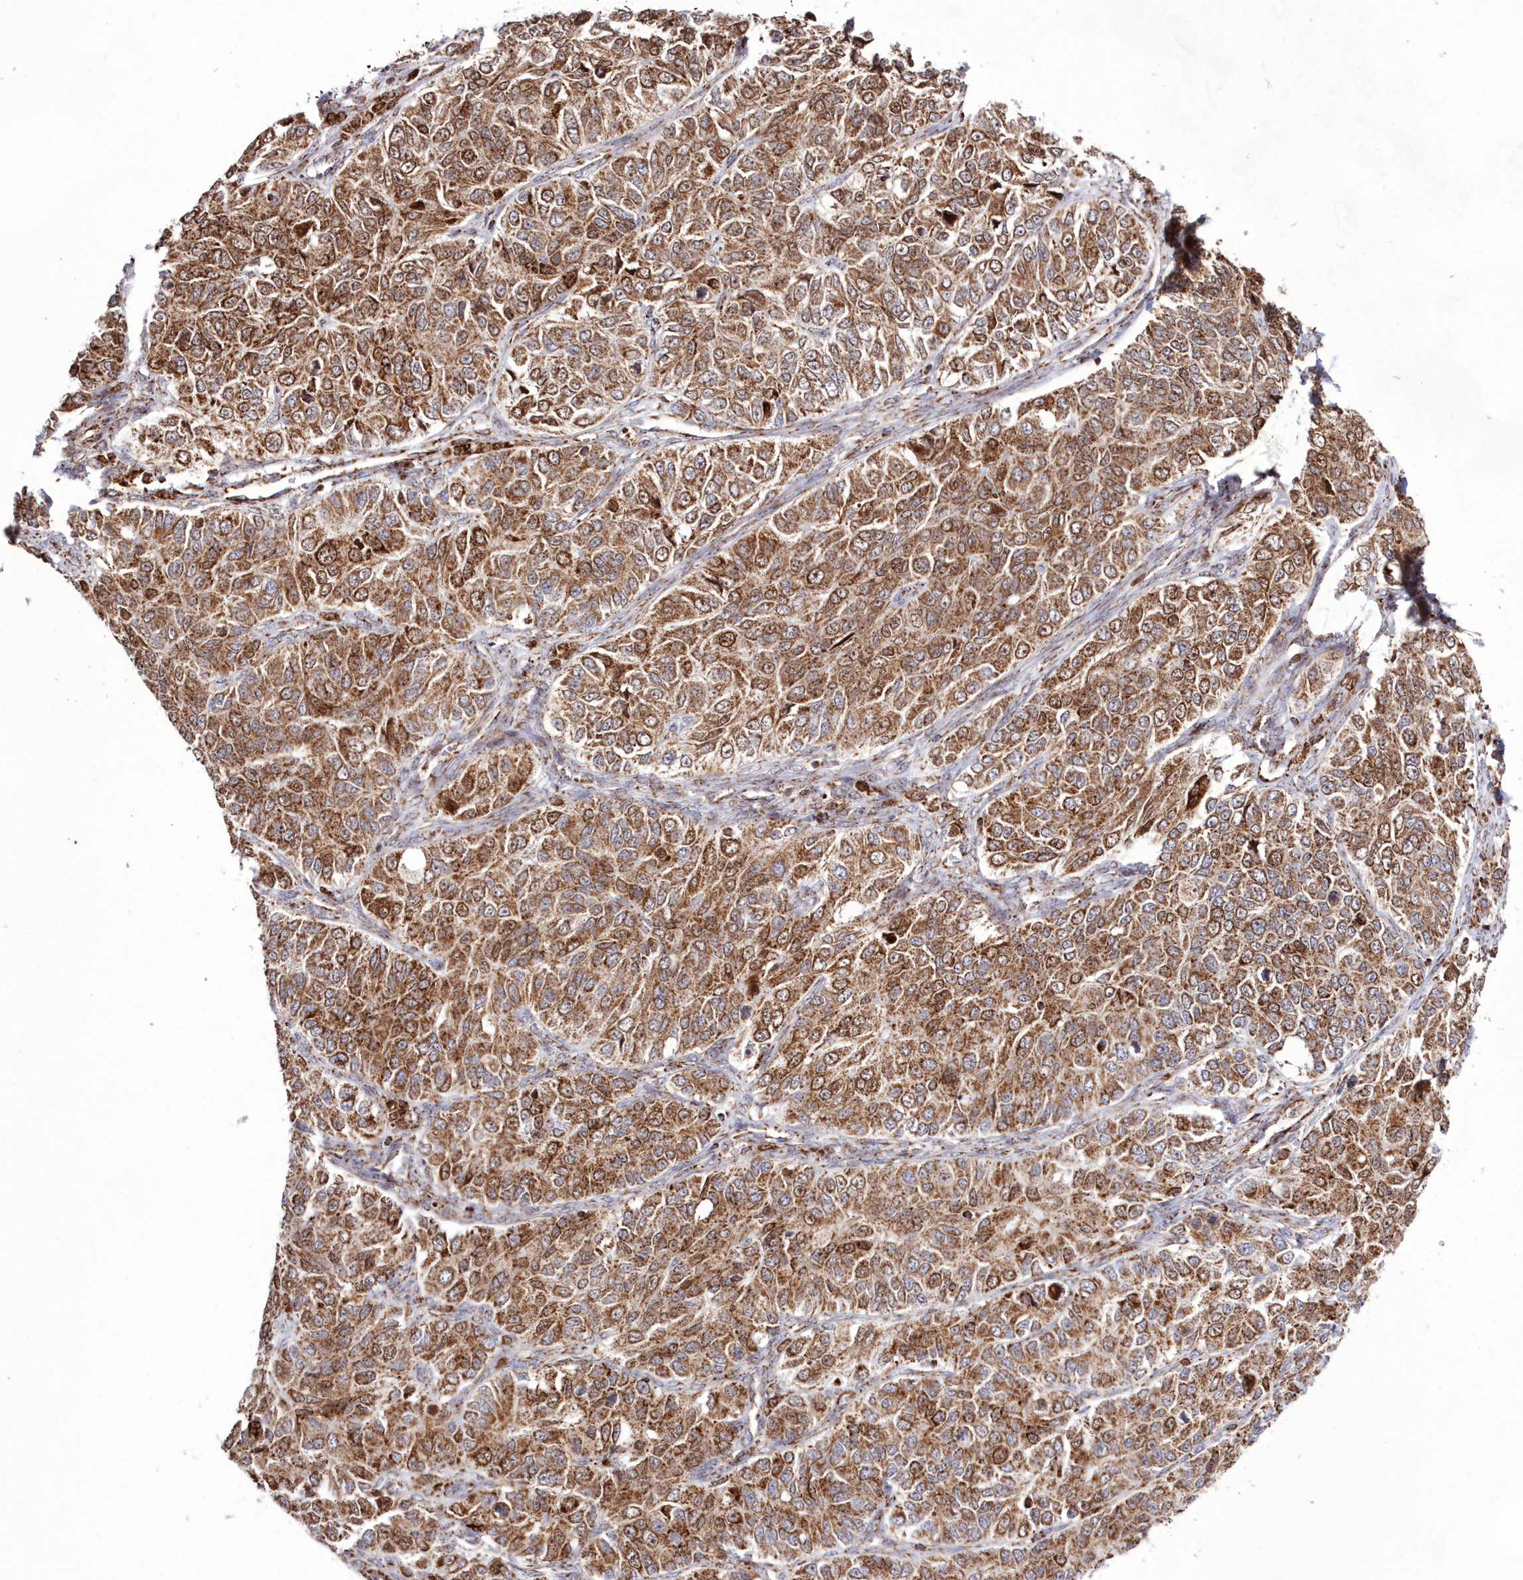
{"staining": {"intensity": "moderate", "quantity": ">75%", "location": "cytoplasmic/membranous"}, "tissue": "ovarian cancer", "cell_type": "Tumor cells", "image_type": "cancer", "snomed": [{"axis": "morphology", "description": "Carcinoma, endometroid"}, {"axis": "topography", "description": "Ovary"}], "caption": "A high-resolution image shows immunohistochemistry (IHC) staining of ovarian cancer (endometroid carcinoma), which displays moderate cytoplasmic/membranous expression in approximately >75% of tumor cells. The protein of interest is shown in brown color, while the nuclei are stained blue.", "gene": "HADHB", "patient": {"sex": "female", "age": 51}}